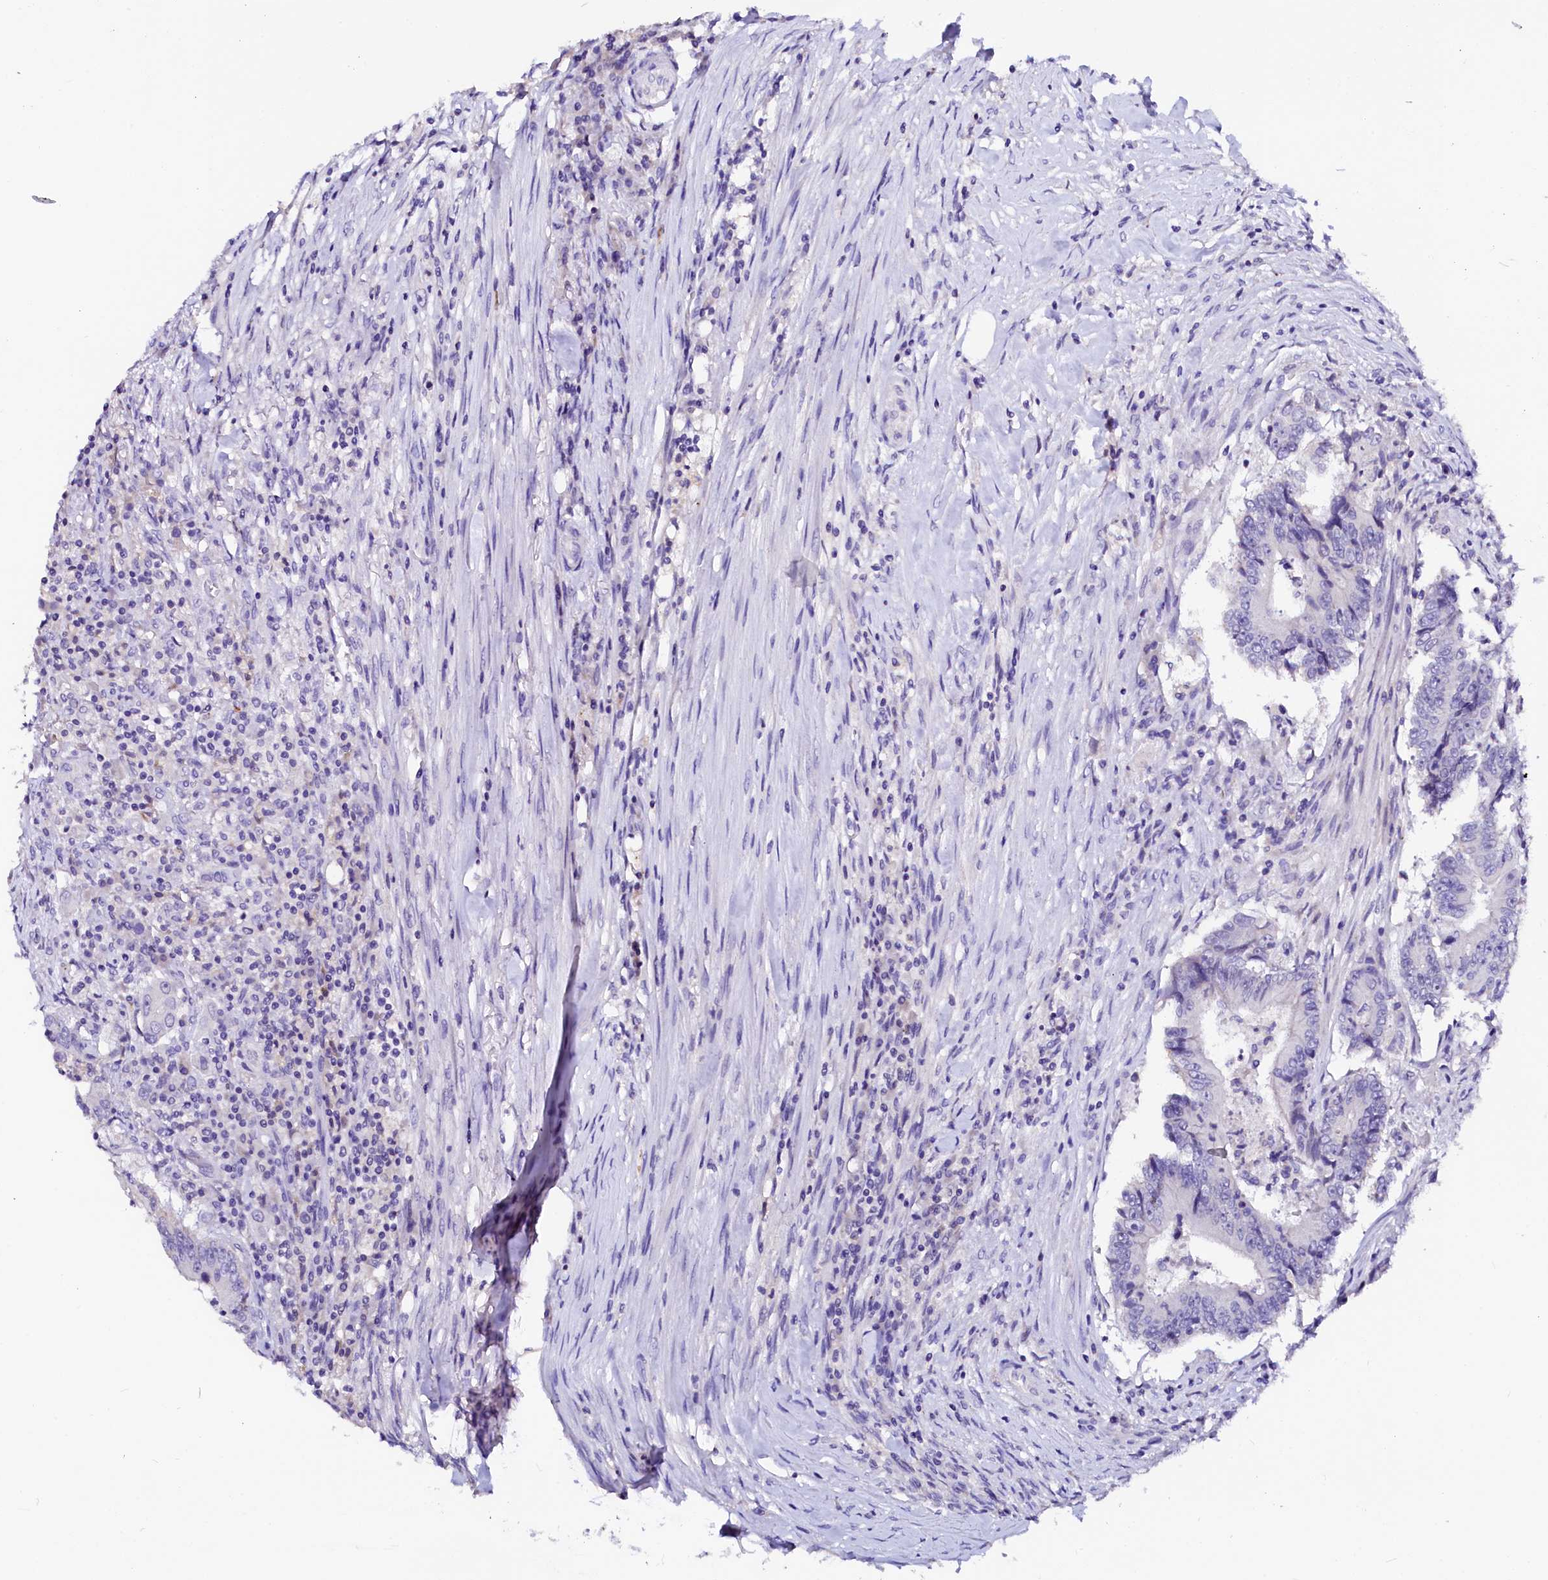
{"staining": {"intensity": "negative", "quantity": "none", "location": "none"}, "tissue": "colorectal cancer", "cell_type": "Tumor cells", "image_type": "cancer", "snomed": [{"axis": "morphology", "description": "Adenocarcinoma, NOS"}, {"axis": "topography", "description": "Colon"}], "caption": "Human colorectal cancer stained for a protein using immunohistochemistry shows no positivity in tumor cells.", "gene": "NALF1", "patient": {"sex": "male", "age": 83}}